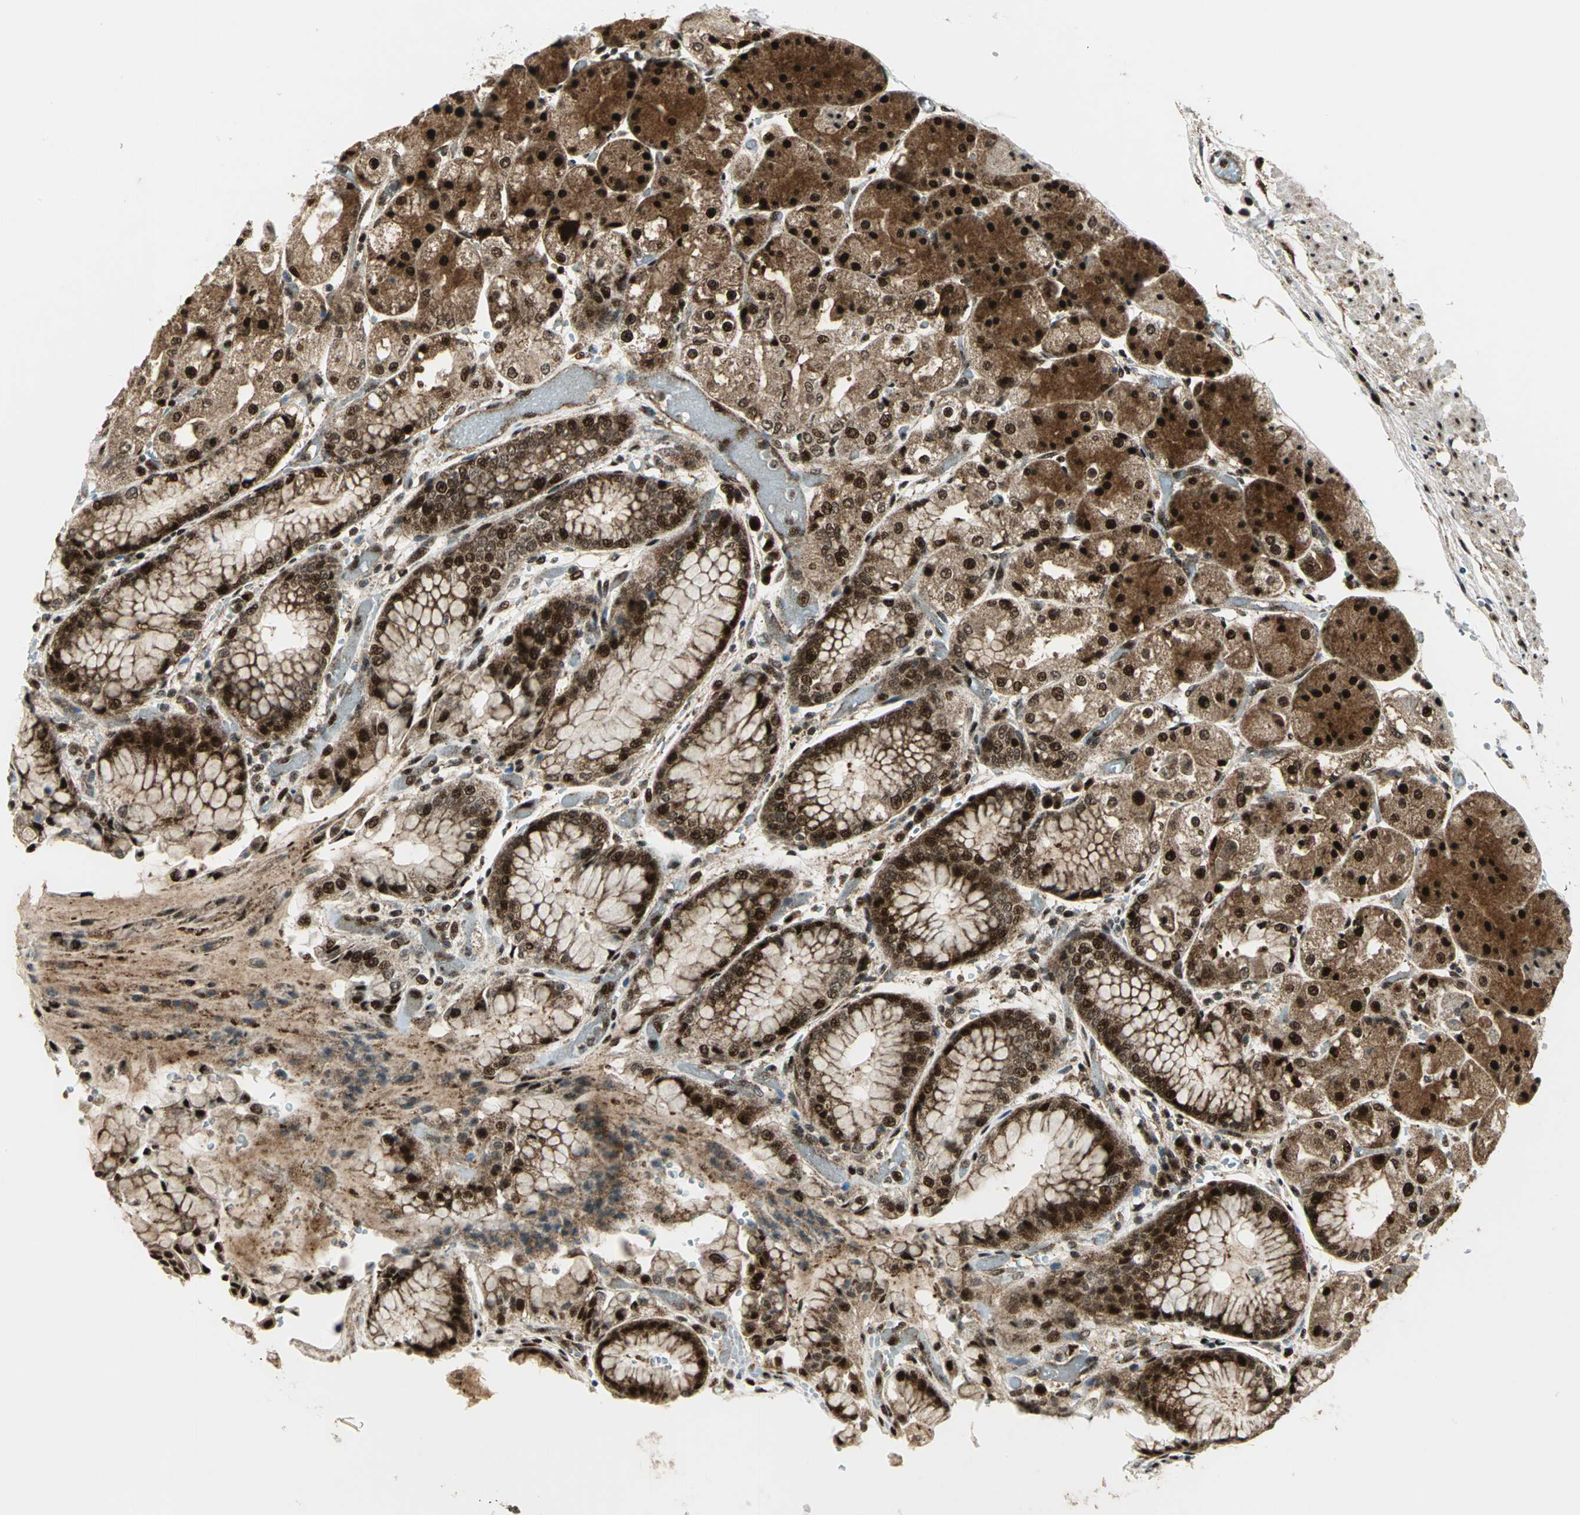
{"staining": {"intensity": "strong", "quantity": ">75%", "location": "cytoplasmic/membranous,nuclear"}, "tissue": "stomach", "cell_type": "Glandular cells", "image_type": "normal", "snomed": [{"axis": "morphology", "description": "Normal tissue, NOS"}, {"axis": "topography", "description": "Stomach, upper"}], "caption": "Immunohistochemistry of benign stomach reveals high levels of strong cytoplasmic/membranous,nuclear staining in about >75% of glandular cells. (IHC, brightfield microscopy, high magnification).", "gene": "COPS5", "patient": {"sex": "male", "age": 72}}